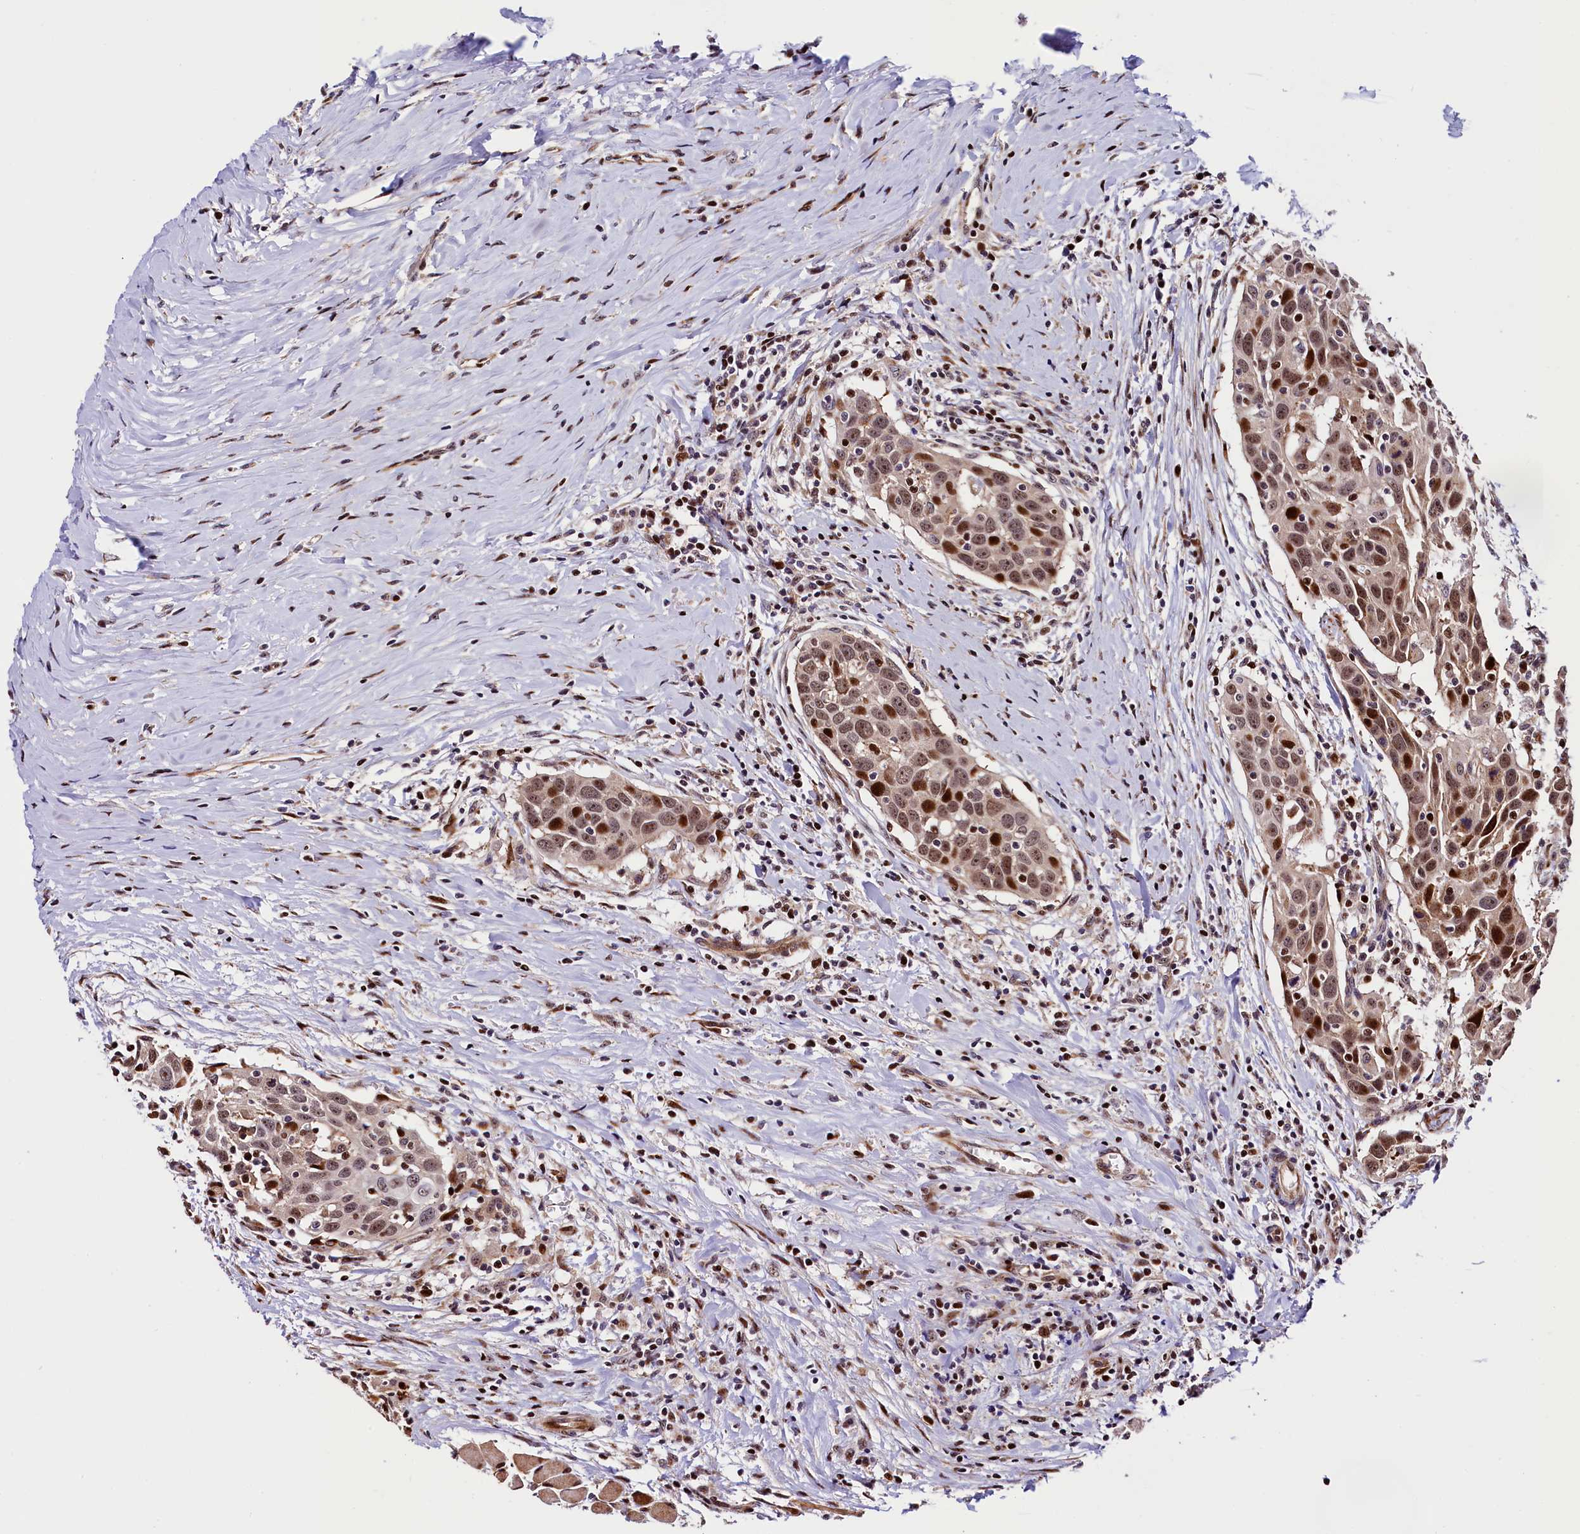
{"staining": {"intensity": "strong", "quantity": "<25%", "location": "nuclear"}, "tissue": "head and neck cancer", "cell_type": "Tumor cells", "image_type": "cancer", "snomed": [{"axis": "morphology", "description": "Squamous cell carcinoma, NOS"}, {"axis": "topography", "description": "Oral tissue"}, {"axis": "topography", "description": "Head-Neck"}], "caption": "Immunohistochemistry histopathology image of squamous cell carcinoma (head and neck) stained for a protein (brown), which displays medium levels of strong nuclear staining in approximately <25% of tumor cells.", "gene": "TRMT112", "patient": {"sex": "female", "age": 50}}